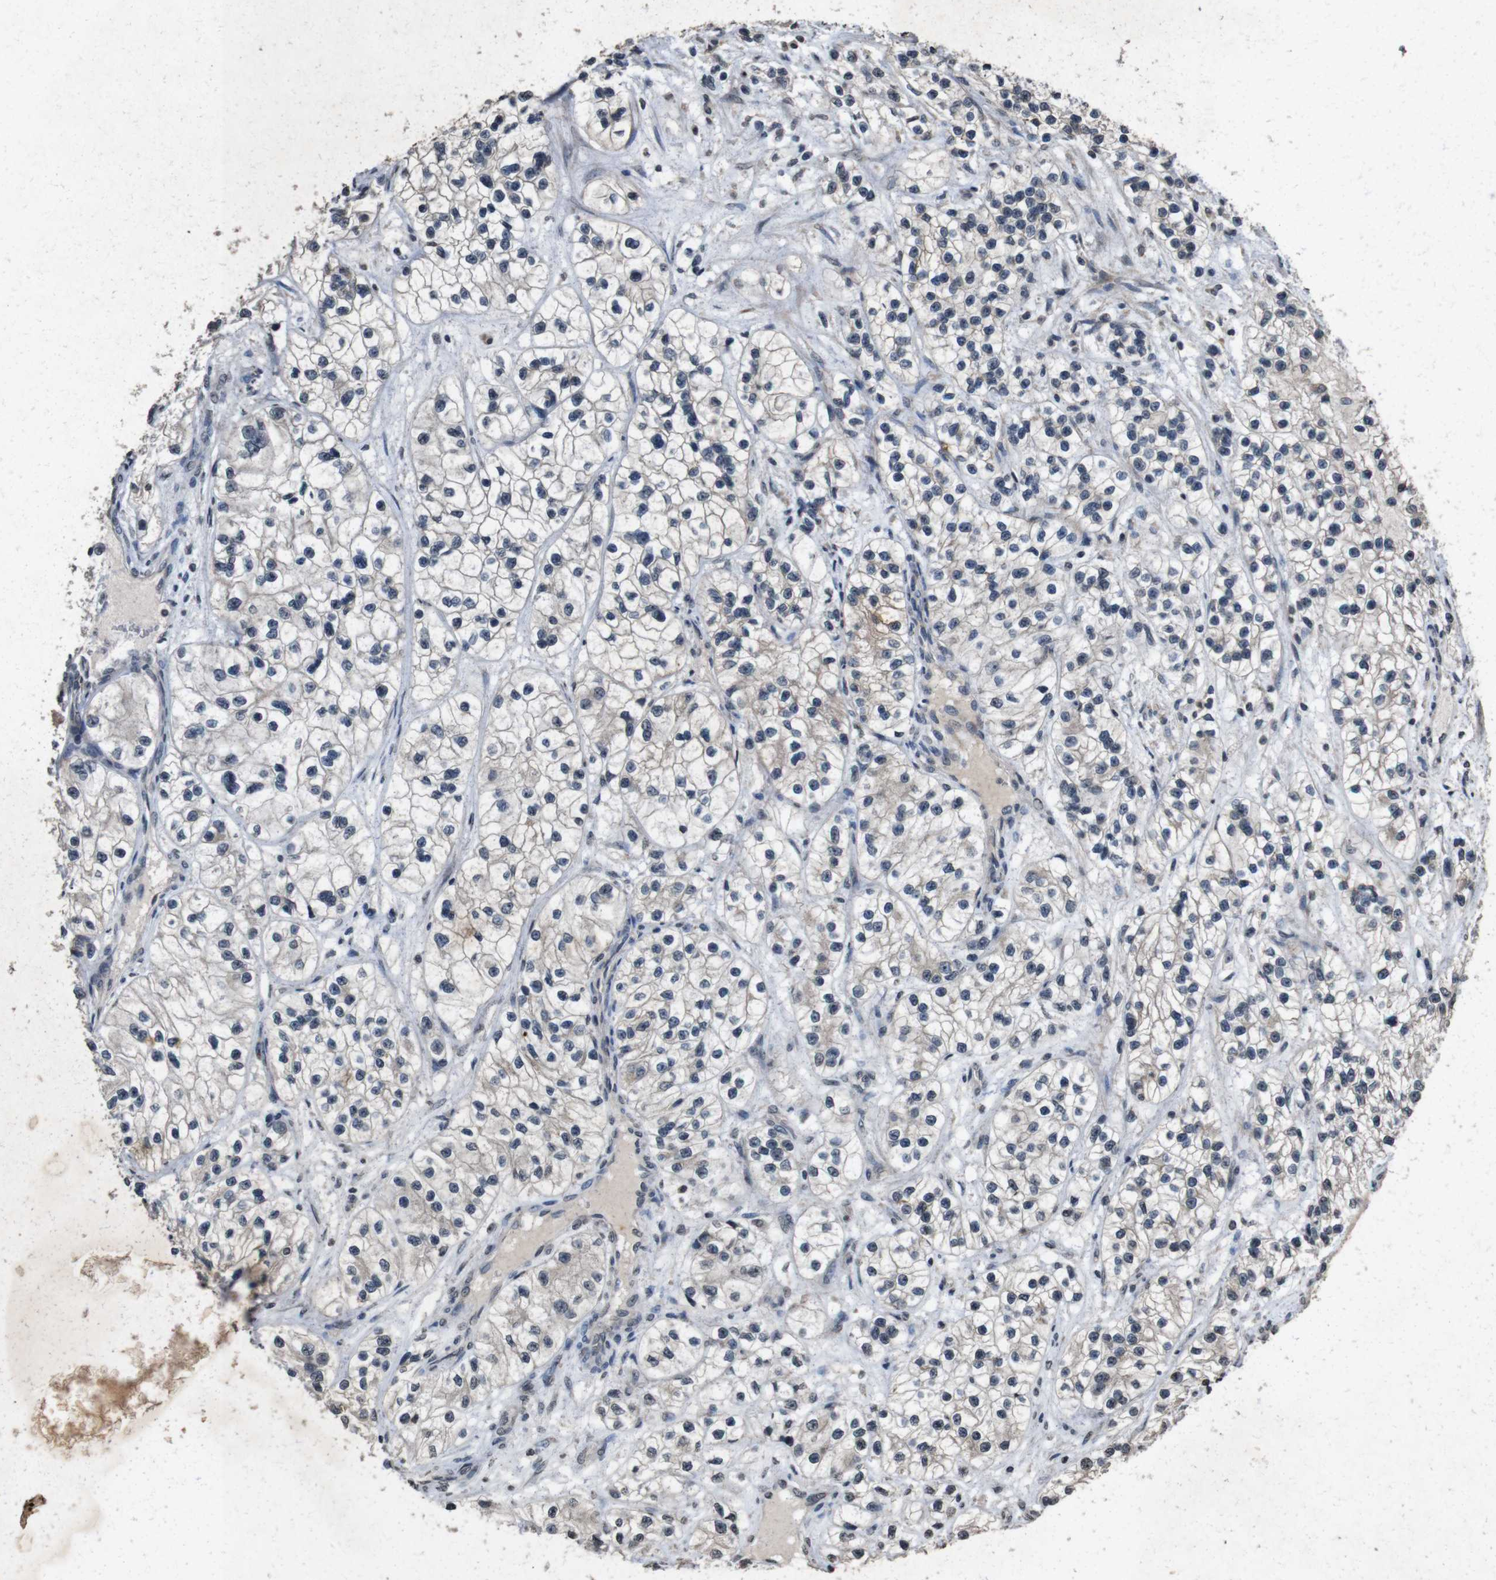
{"staining": {"intensity": "negative", "quantity": "none", "location": "none"}, "tissue": "renal cancer", "cell_type": "Tumor cells", "image_type": "cancer", "snomed": [{"axis": "morphology", "description": "Adenocarcinoma, NOS"}, {"axis": "topography", "description": "Kidney"}], "caption": "The immunohistochemistry micrograph has no significant staining in tumor cells of renal cancer tissue.", "gene": "SORL1", "patient": {"sex": "female", "age": 57}}